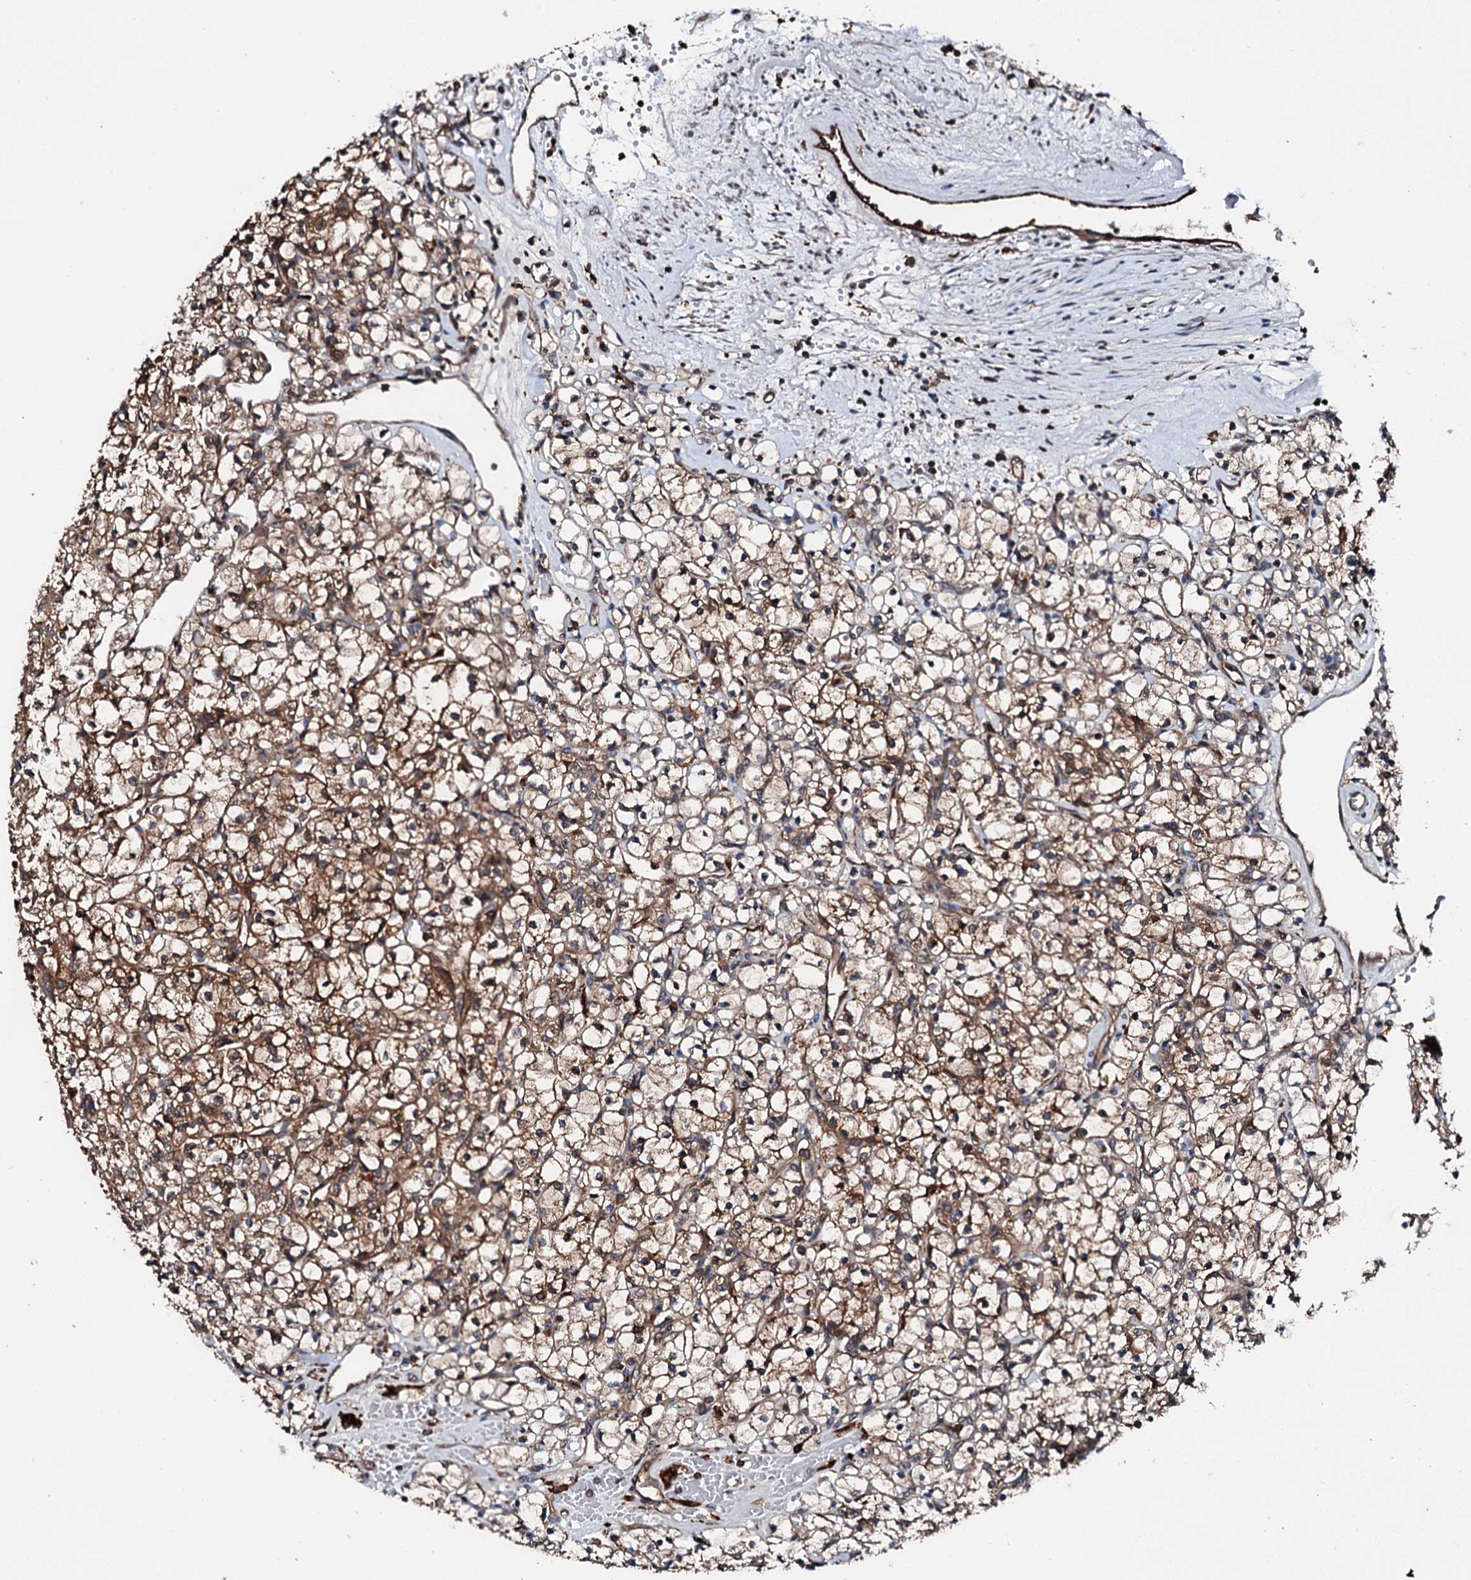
{"staining": {"intensity": "moderate", "quantity": ">75%", "location": "cytoplasmic/membranous"}, "tissue": "renal cancer", "cell_type": "Tumor cells", "image_type": "cancer", "snomed": [{"axis": "morphology", "description": "Adenocarcinoma, NOS"}, {"axis": "topography", "description": "Kidney"}], "caption": "Immunohistochemistry (IHC) photomicrograph of adenocarcinoma (renal) stained for a protein (brown), which displays medium levels of moderate cytoplasmic/membranous positivity in approximately >75% of tumor cells.", "gene": "FGD4", "patient": {"sex": "female", "age": 59}}